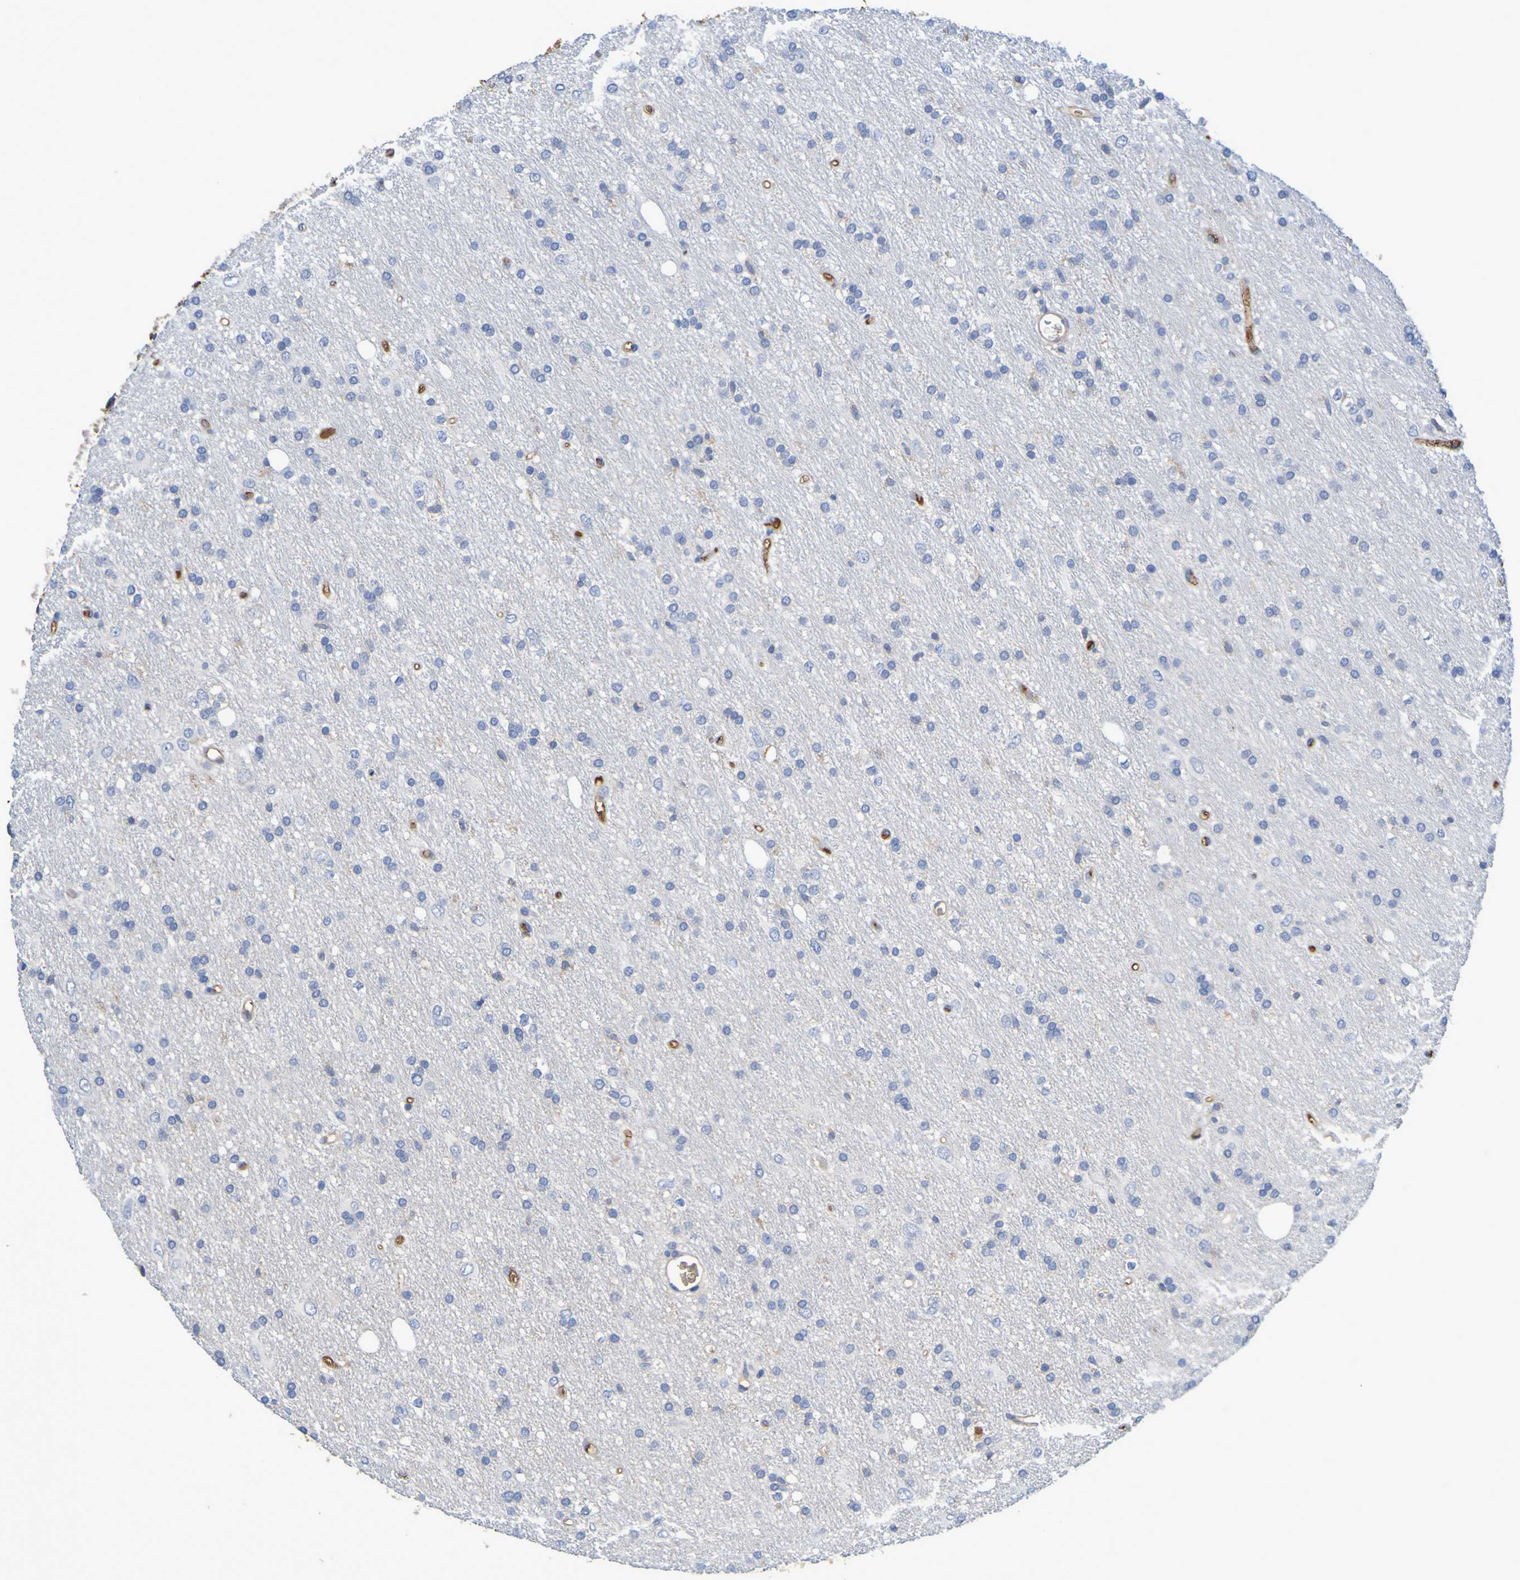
{"staining": {"intensity": "negative", "quantity": "none", "location": "none"}, "tissue": "glioma", "cell_type": "Tumor cells", "image_type": "cancer", "snomed": [{"axis": "morphology", "description": "Glioma, malignant, Low grade"}, {"axis": "topography", "description": "Brain"}], "caption": "DAB (3,3'-diaminobenzidine) immunohistochemical staining of human malignant low-grade glioma reveals no significant expression in tumor cells. The staining is performed using DAB brown chromogen with nuclei counter-stained in using hematoxylin.", "gene": "GAB3", "patient": {"sex": "male", "age": 77}}